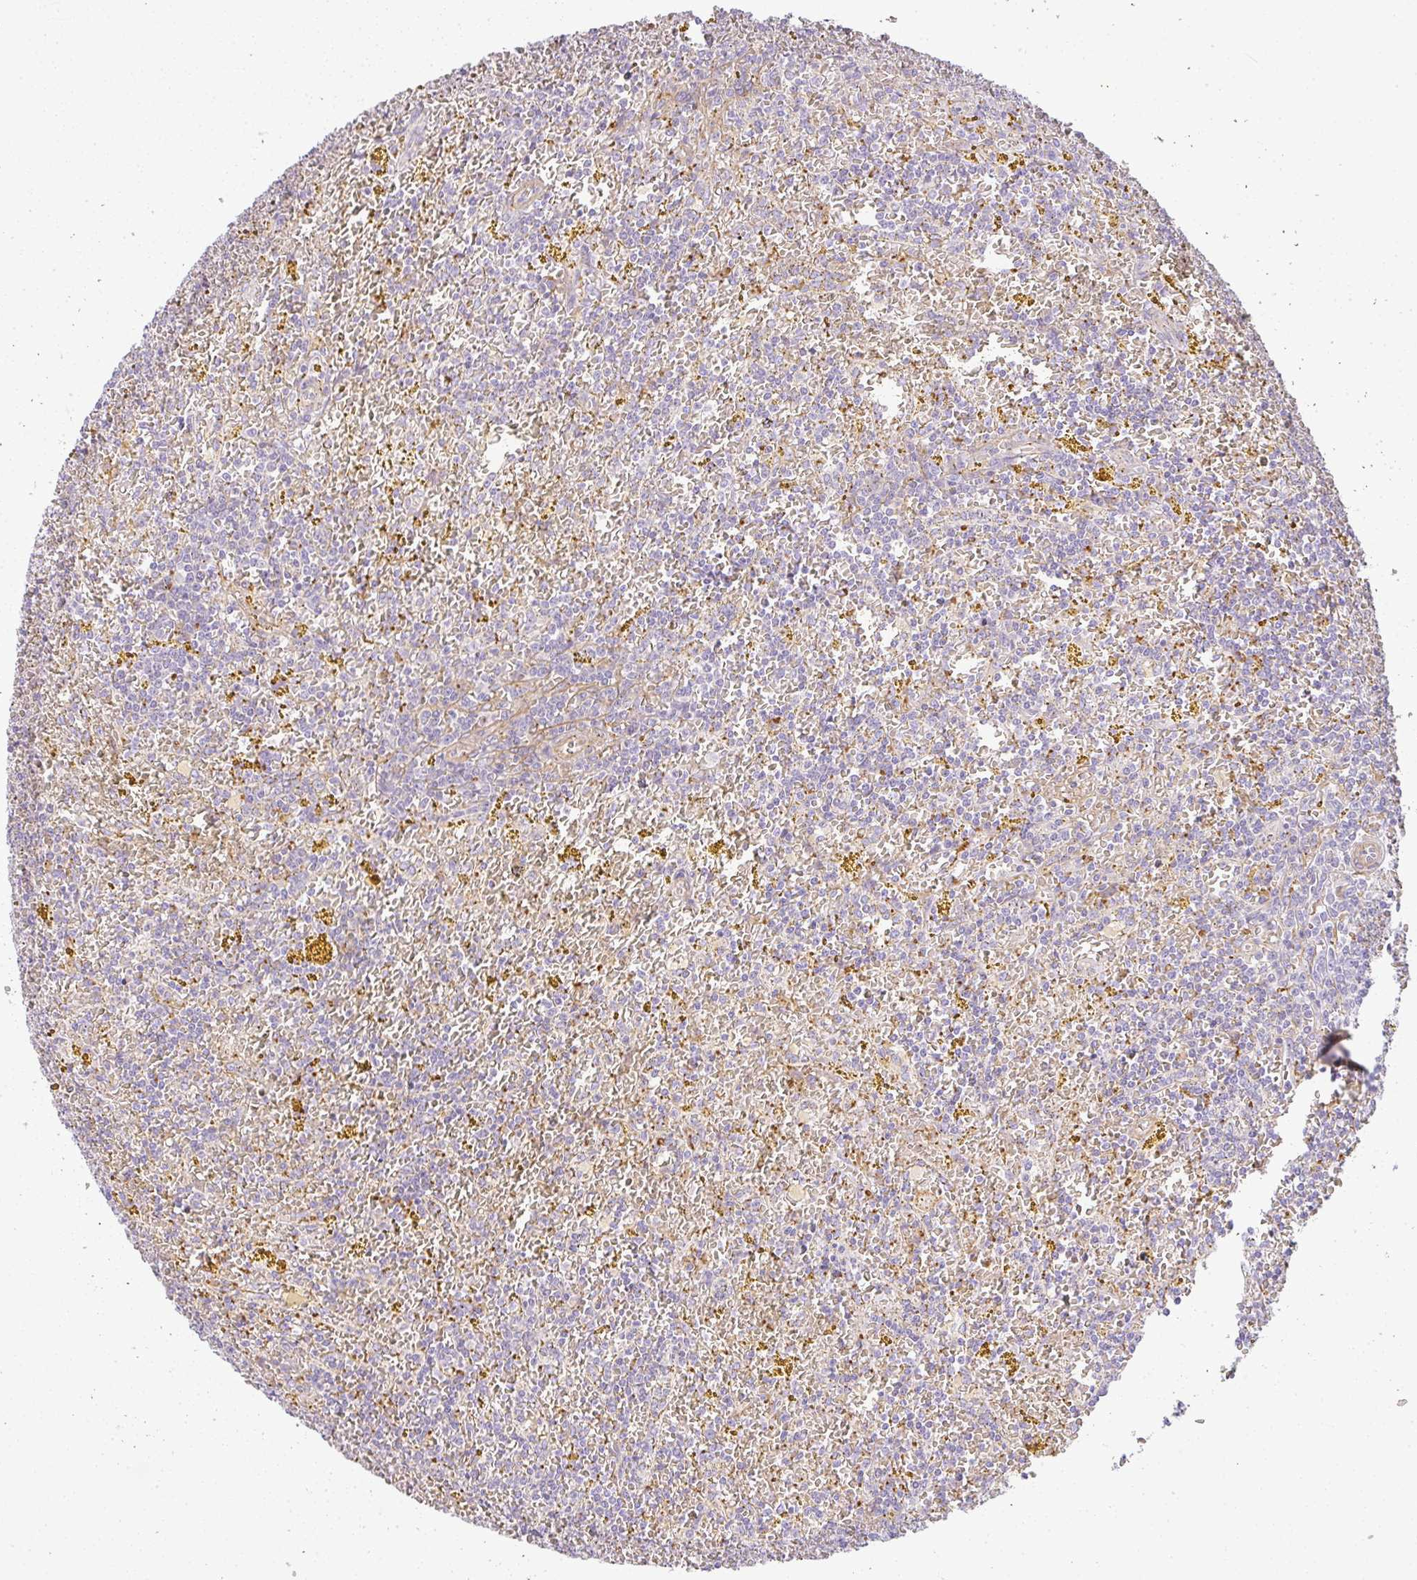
{"staining": {"intensity": "negative", "quantity": "none", "location": "none"}, "tissue": "lymphoma", "cell_type": "Tumor cells", "image_type": "cancer", "snomed": [{"axis": "morphology", "description": "Malignant lymphoma, non-Hodgkin's type, Low grade"}, {"axis": "topography", "description": "Spleen"}, {"axis": "topography", "description": "Lymph node"}], "caption": "The immunohistochemistry image has no significant expression in tumor cells of low-grade malignant lymphoma, non-Hodgkin's type tissue.", "gene": "SULF1", "patient": {"sex": "female", "age": 66}}